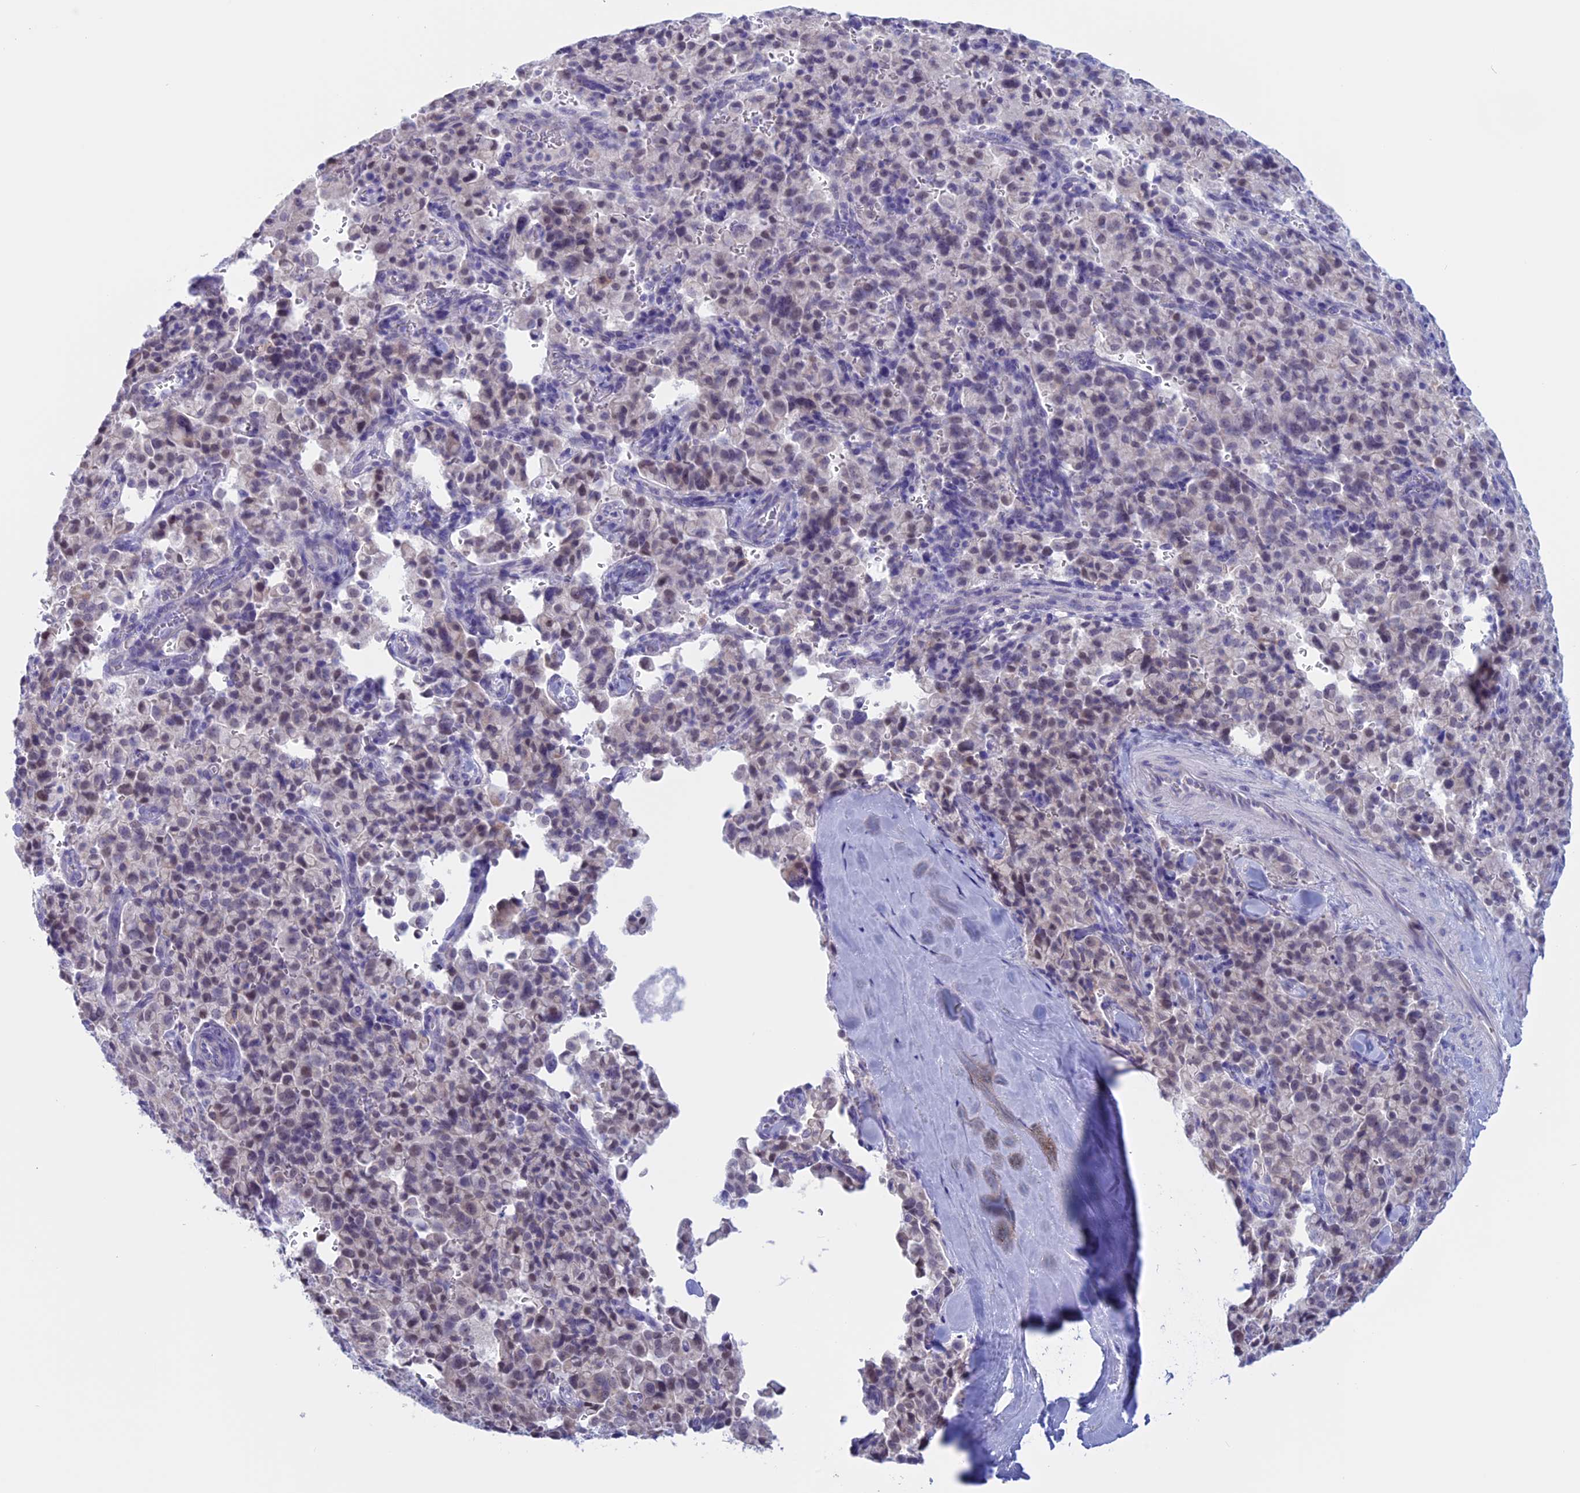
{"staining": {"intensity": "weak", "quantity": "<25%", "location": "nuclear"}, "tissue": "pancreatic cancer", "cell_type": "Tumor cells", "image_type": "cancer", "snomed": [{"axis": "morphology", "description": "Adenocarcinoma, NOS"}, {"axis": "topography", "description": "Pancreas"}], "caption": "Micrograph shows no protein expression in tumor cells of pancreatic cancer tissue. The staining is performed using DAB brown chromogen with nuclei counter-stained in using hematoxylin.", "gene": "LHFPL2", "patient": {"sex": "male", "age": 65}}